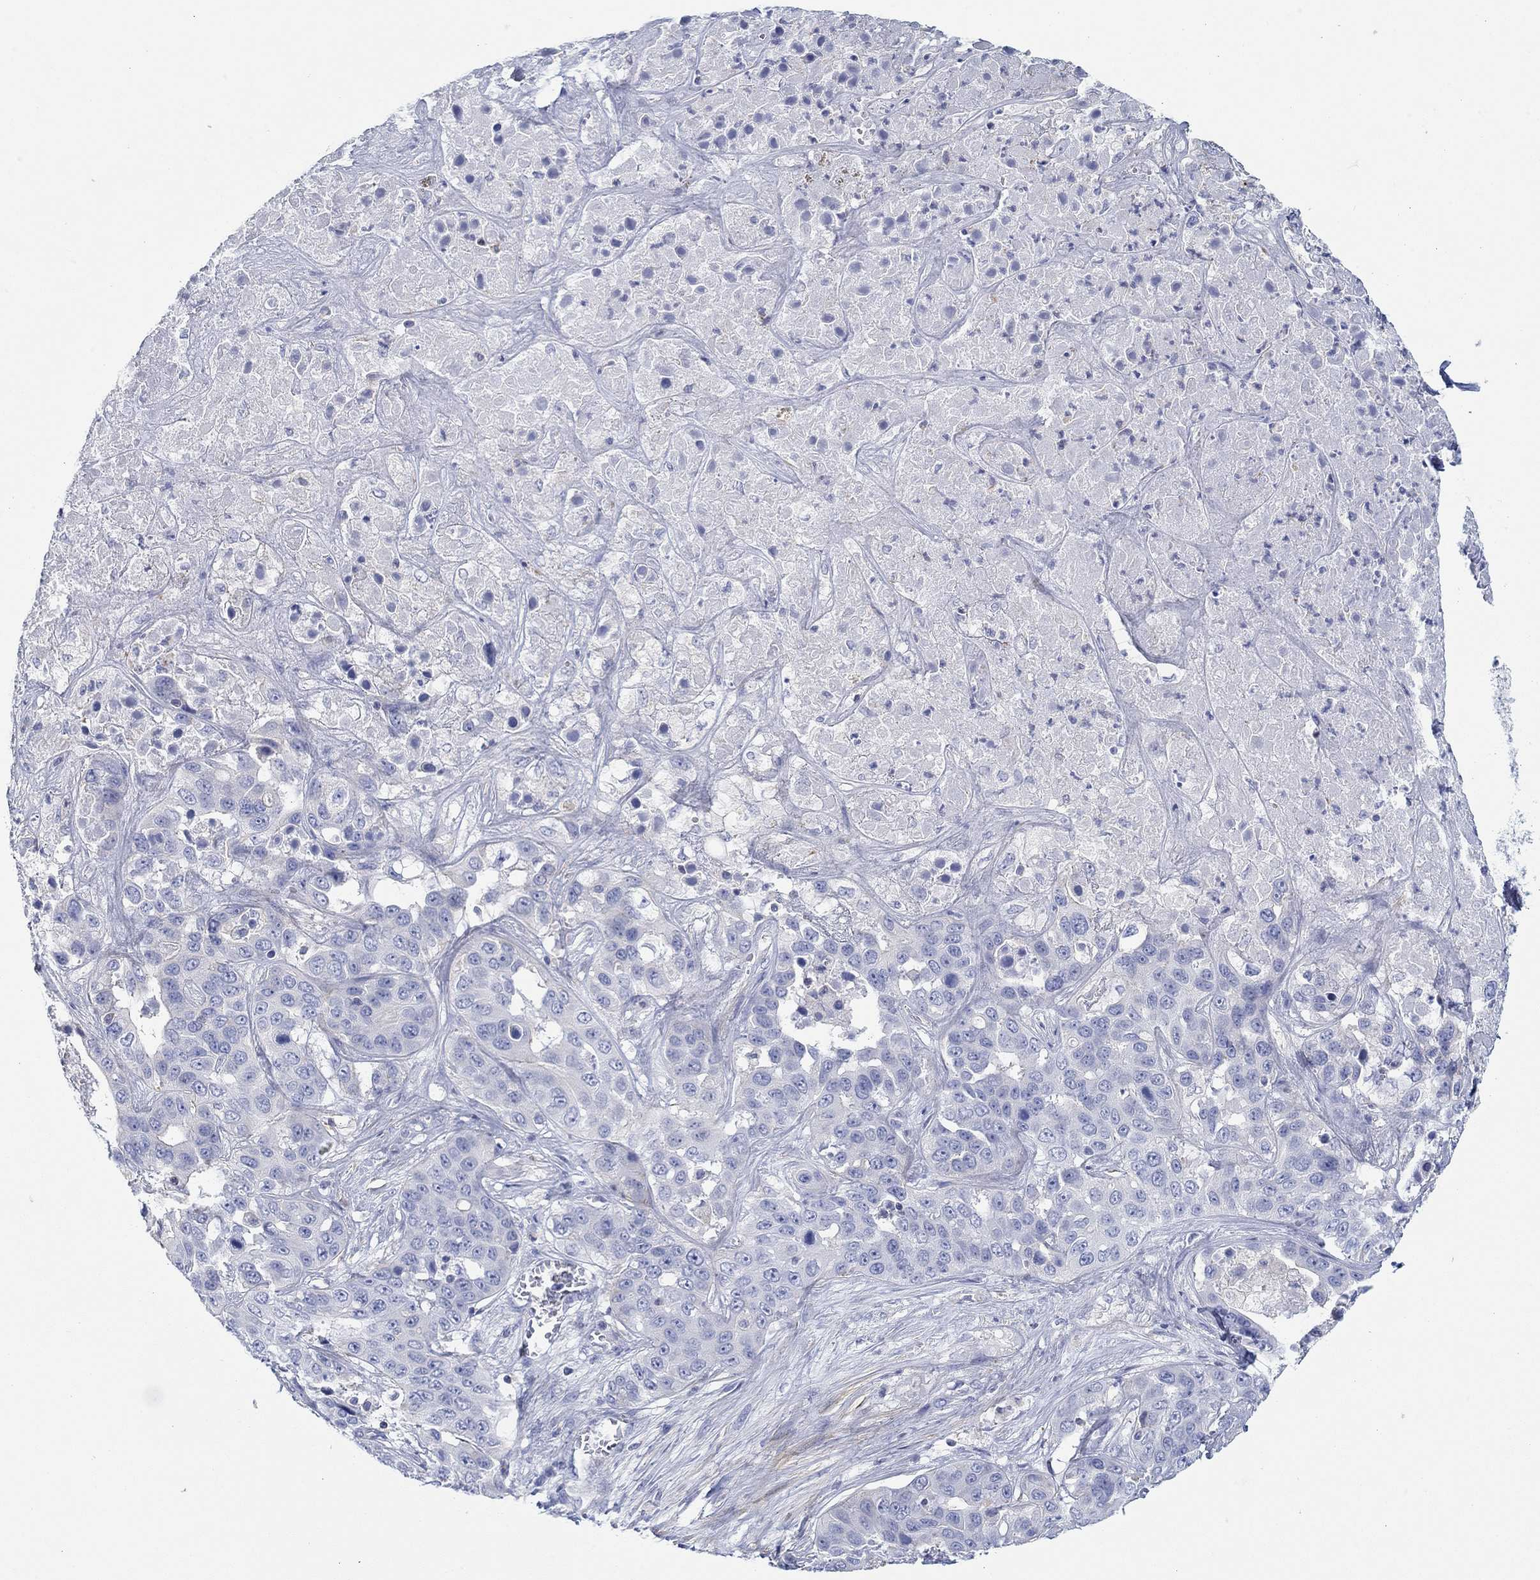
{"staining": {"intensity": "negative", "quantity": "none", "location": "none"}, "tissue": "liver cancer", "cell_type": "Tumor cells", "image_type": "cancer", "snomed": [{"axis": "morphology", "description": "Cholangiocarcinoma"}, {"axis": "topography", "description": "Liver"}], "caption": "There is no significant positivity in tumor cells of liver cancer (cholangiocarcinoma).", "gene": "PPIL6", "patient": {"sex": "female", "age": 52}}